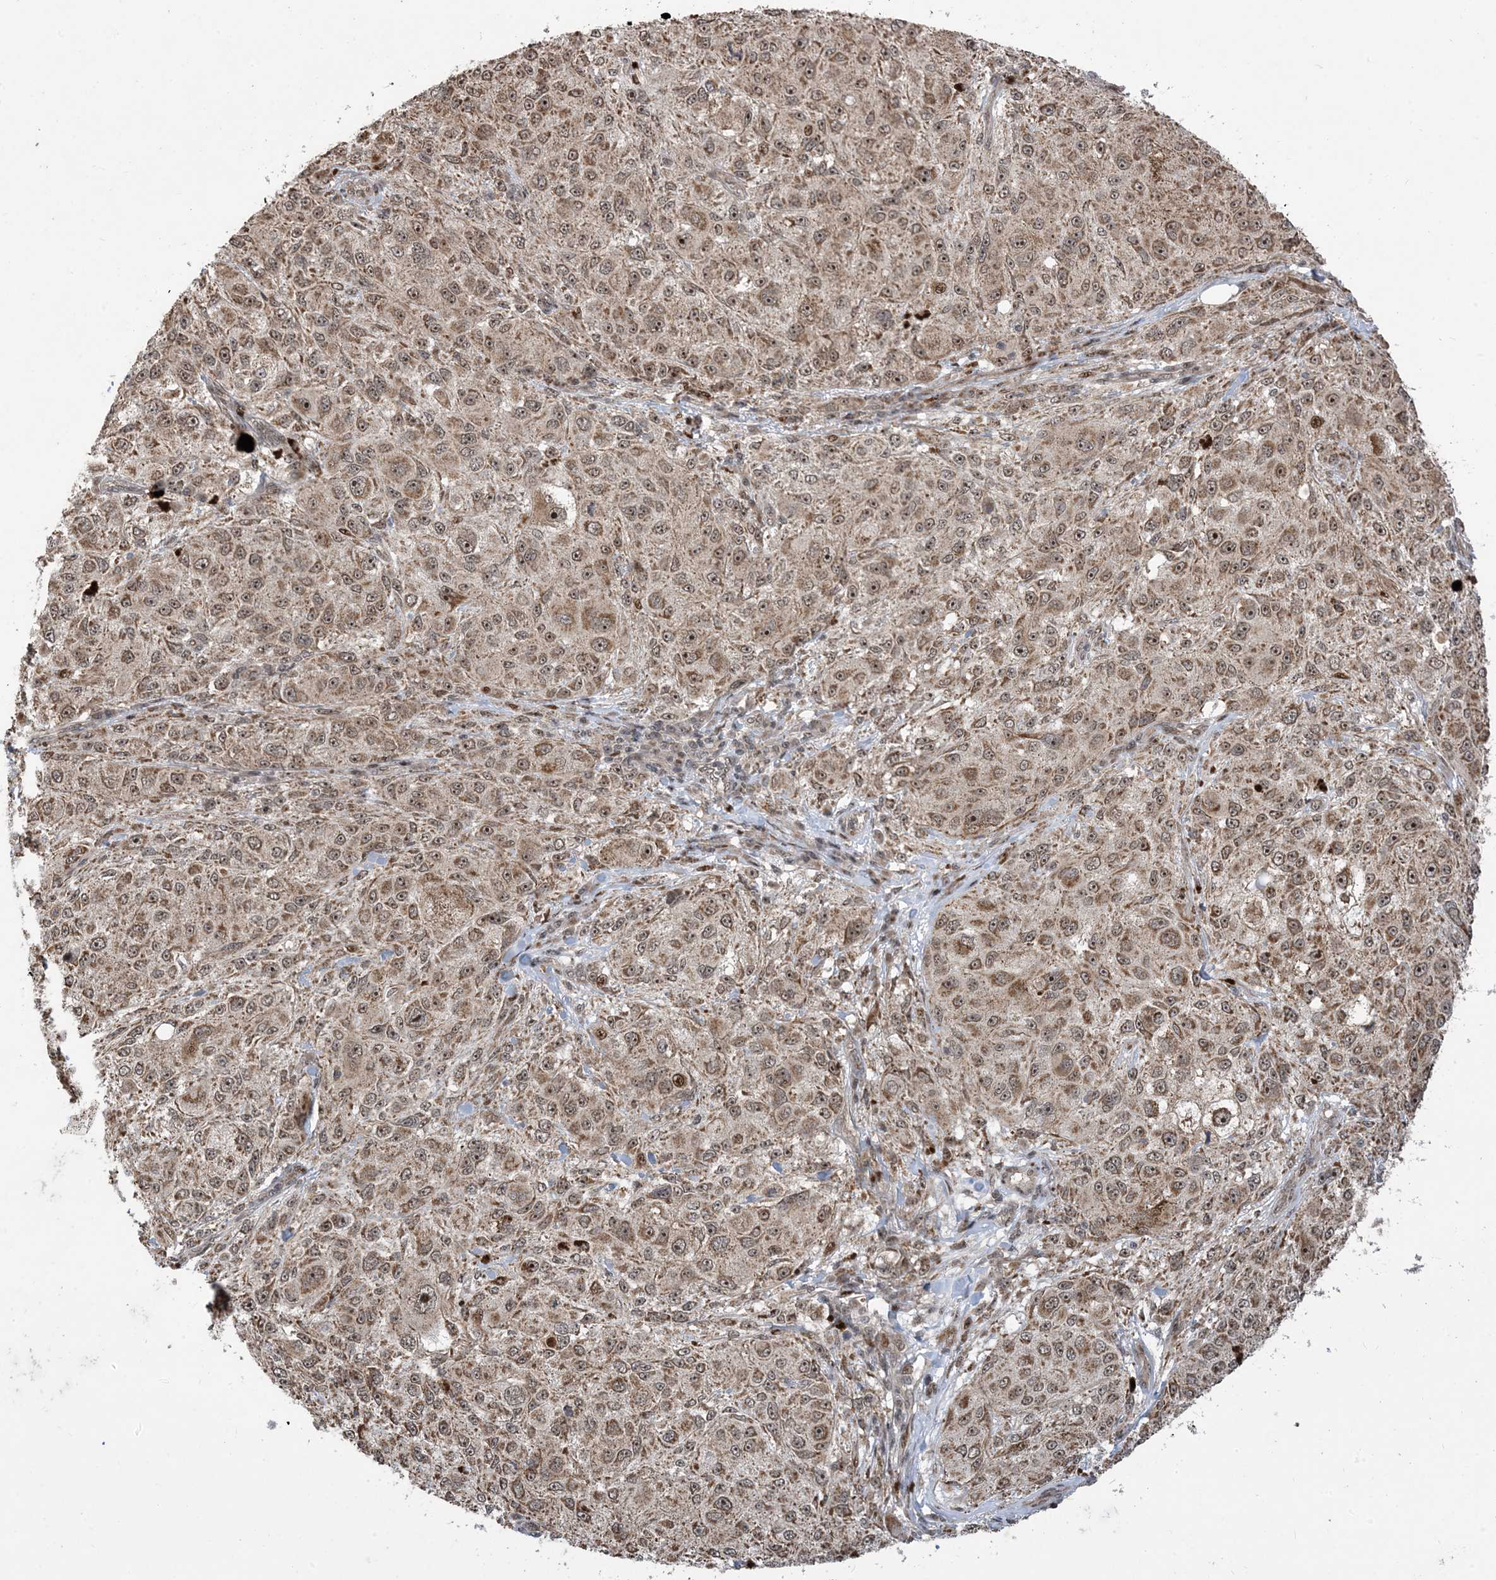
{"staining": {"intensity": "moderate", "quantity": ">75%", "location": "cytoplasmic/membranous,nuclear"}, "tissue": "melanoma", "cell_type": "Tumor cells", "image_type": "cancer", "snomed": [{"axis": "morphology", "description": "Necrosis, NOS"}, {"axis": "morphology", "description": "Malignant melanoma, NOS"}, {"axis": "topography", "description": "Skin"}], "caption": "Protein expression analysis of human malignant melanoma reveals moderate cytoplasmic/membranous and nuclear expression in approximately >75% of tumor cells.", "gene": "FAM9B", "patient": {"sex": "female", "age": 87}}